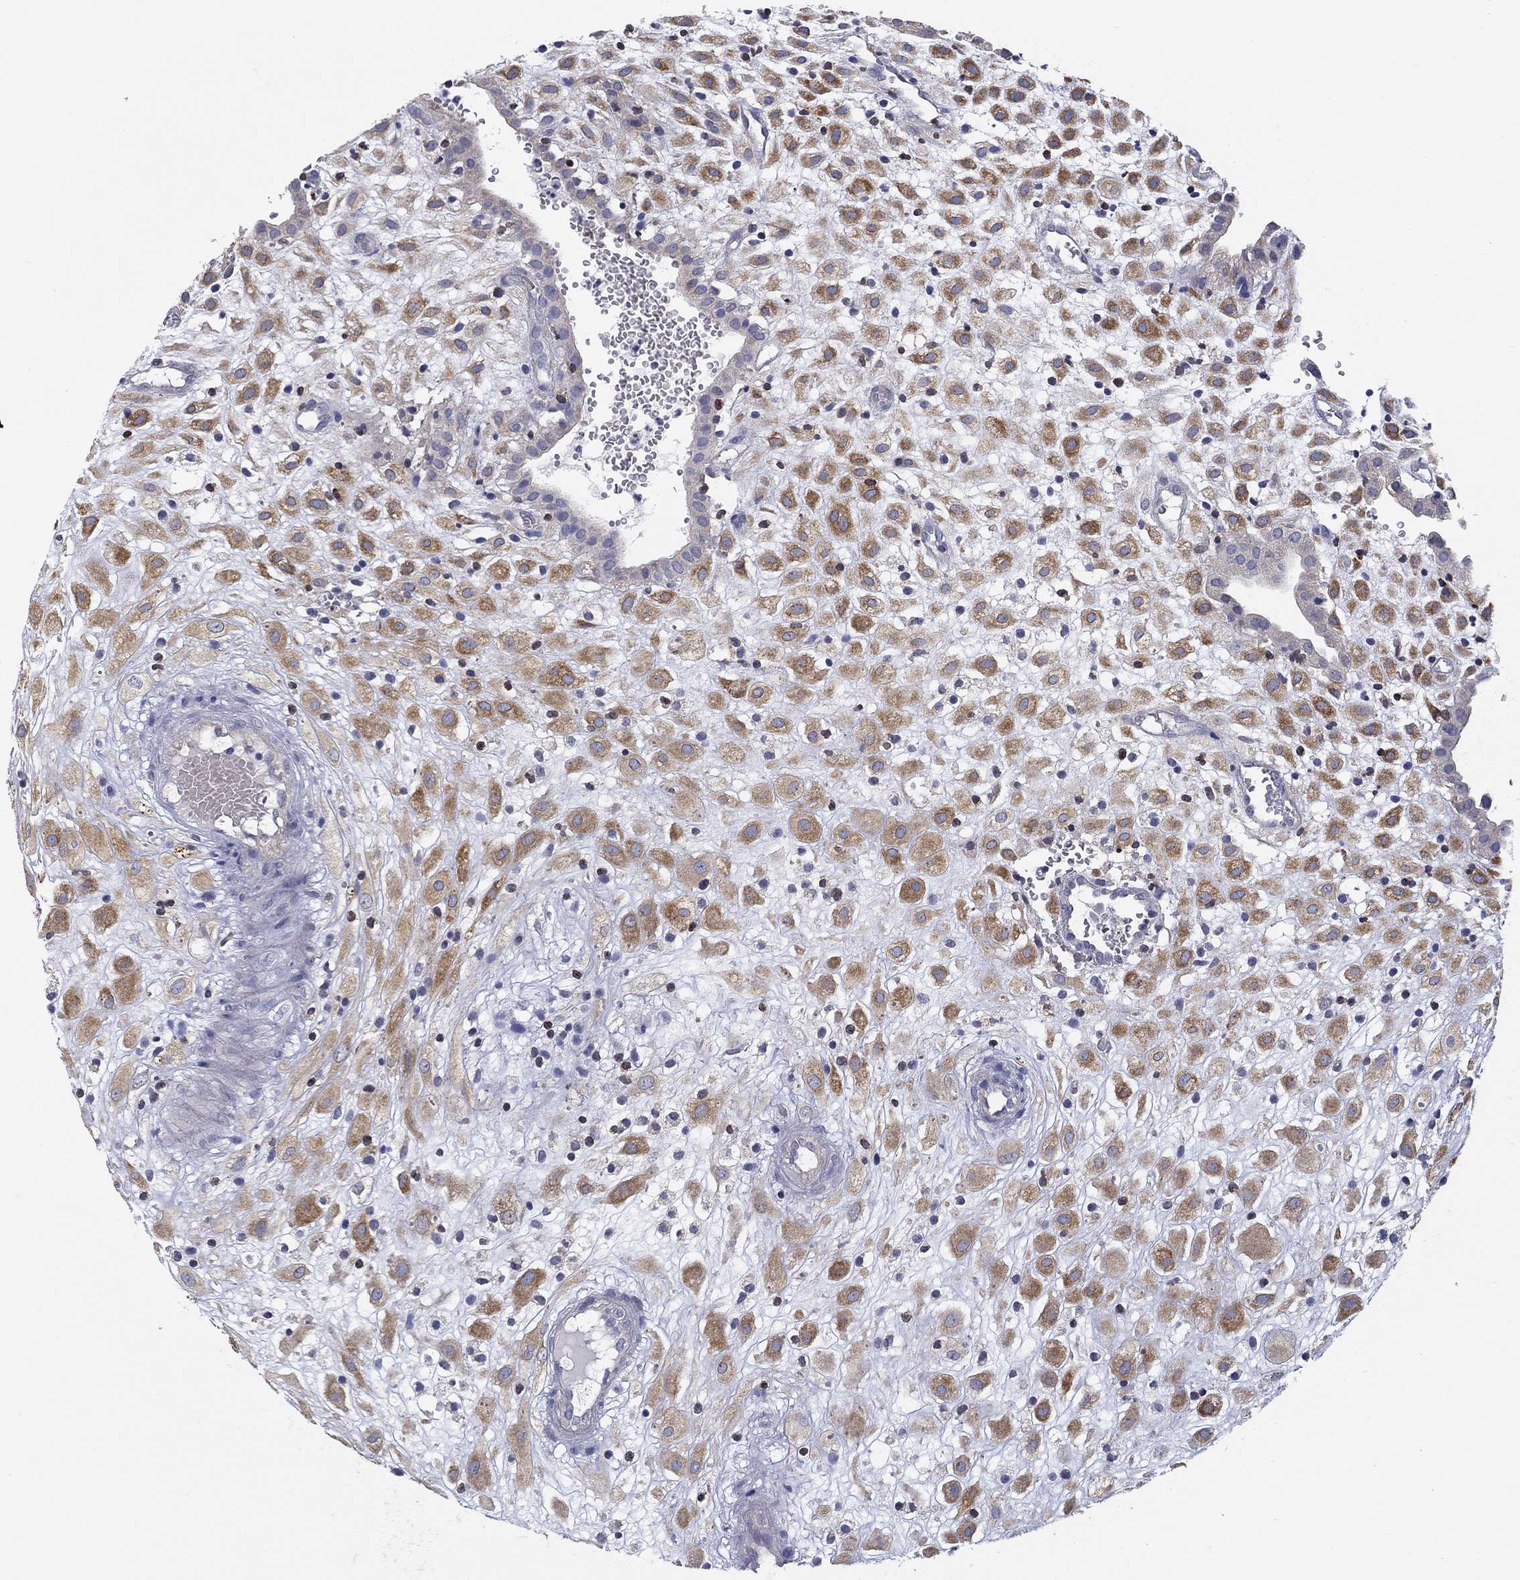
{"staining": {"intensity": "strong", "quantity": "25%-75%", "location": "cytoplasmic/membranous"}, "tissue": "placenta", "cell_type": "Decidual cells", "image_type": "normal", "snomed": [{"axis": "morphology", "description": "Normal tissue, NOS"}, {"axis": "topography", "description": "Placenta"}], "caption": "Placenta stained with immunohistochemistry reveals strong cytoplasmic/membranous staining in approximately 25%-75% of decidual cells.", "gene": "ERMP1", "patient": {"sex": "female", "age": 24}}